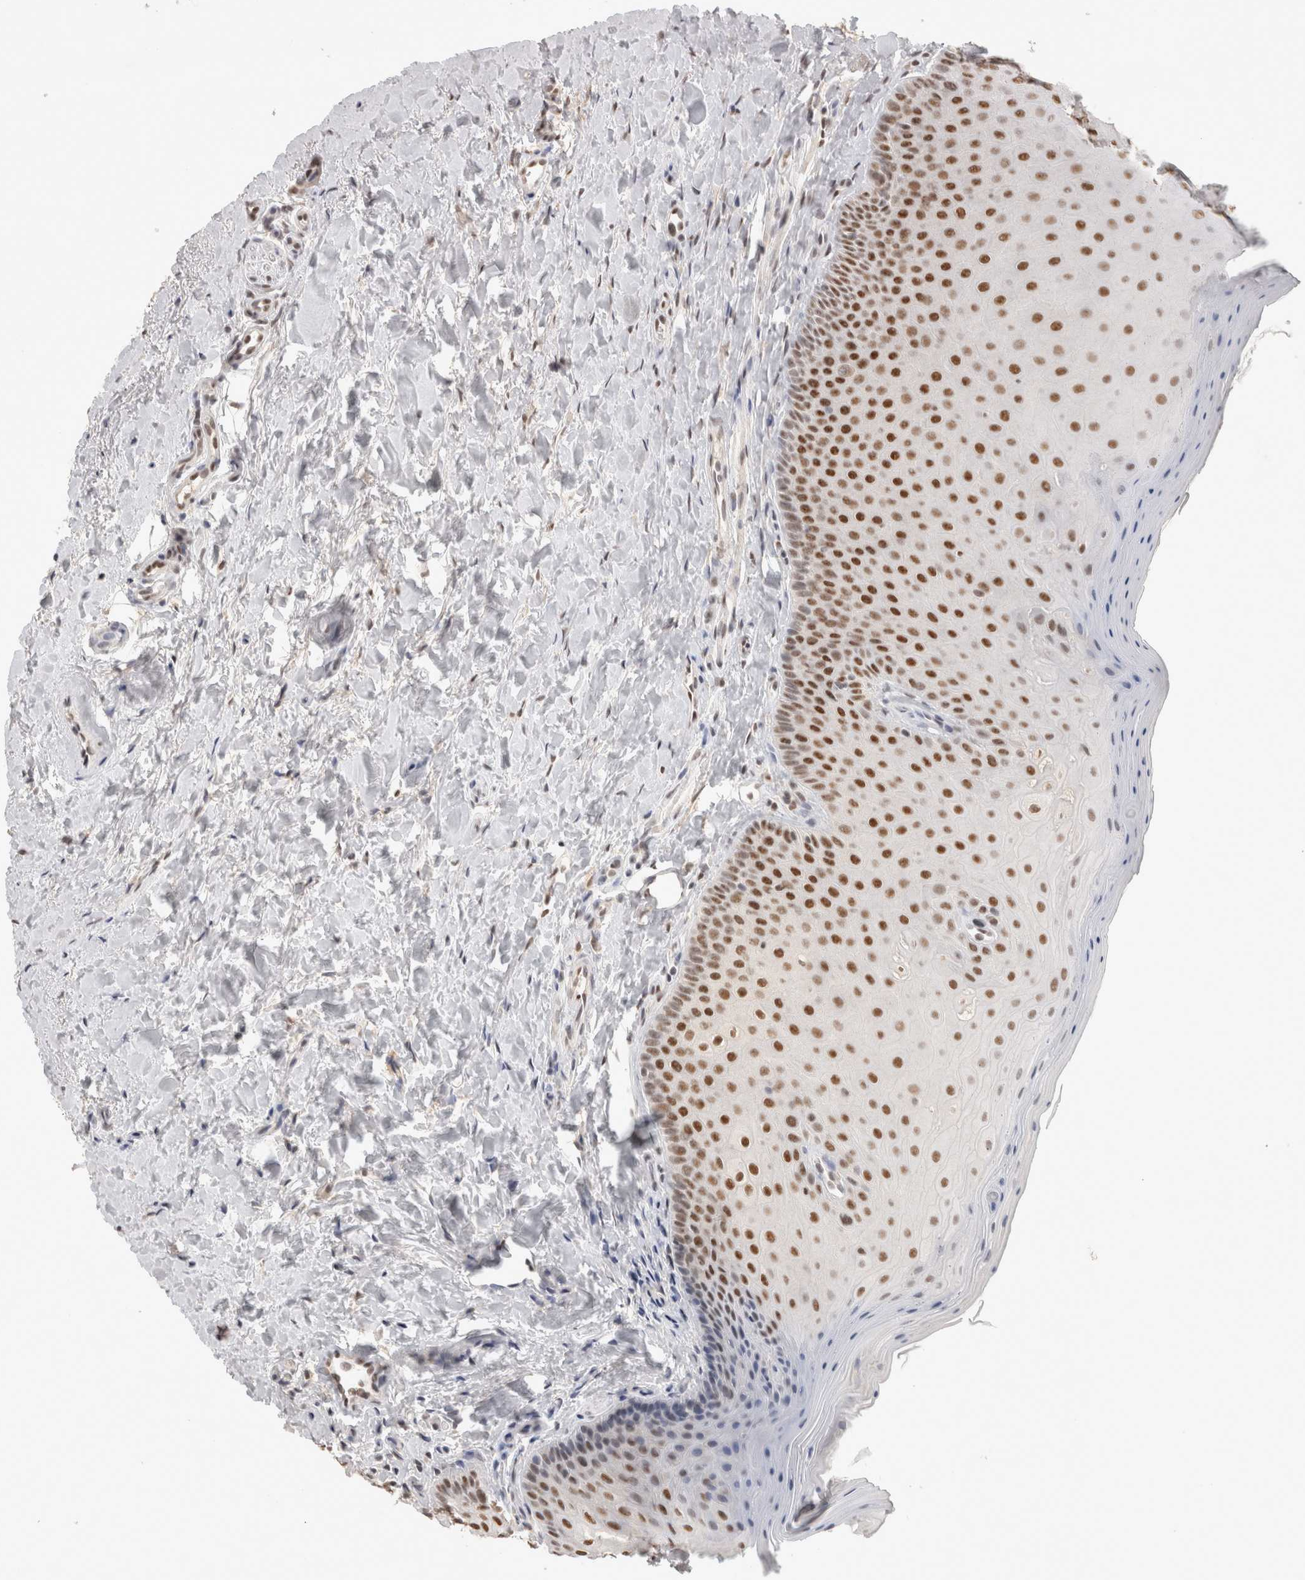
{"staining": {"intensity": "strong", "quantity": ">75%", "location": "nuclear"}, "tissue": "oral mucosa", "cell_type": "Squamous epithelial cells", "image_type": "normal", "snomed": [{"axis": "morphology", "description": "Normal tissue, NOS"}, {"axis": "topography", "description": "Oral tissue"}], "caption": "Immunohistochemistry staining of normal oral mucosa, which shows high levels of strong nuclear expression in approximately >75% of squamous epithelial cells indicating strong nuclear protein expression. The staining was performed using DAB (3,3'-diaminobenzidine) (brown) for protein detection and nuclei were counterstained in hematoxylin (blue).", "gene": "ZNF830", "patient": {"sex": "female", "age": 31}}